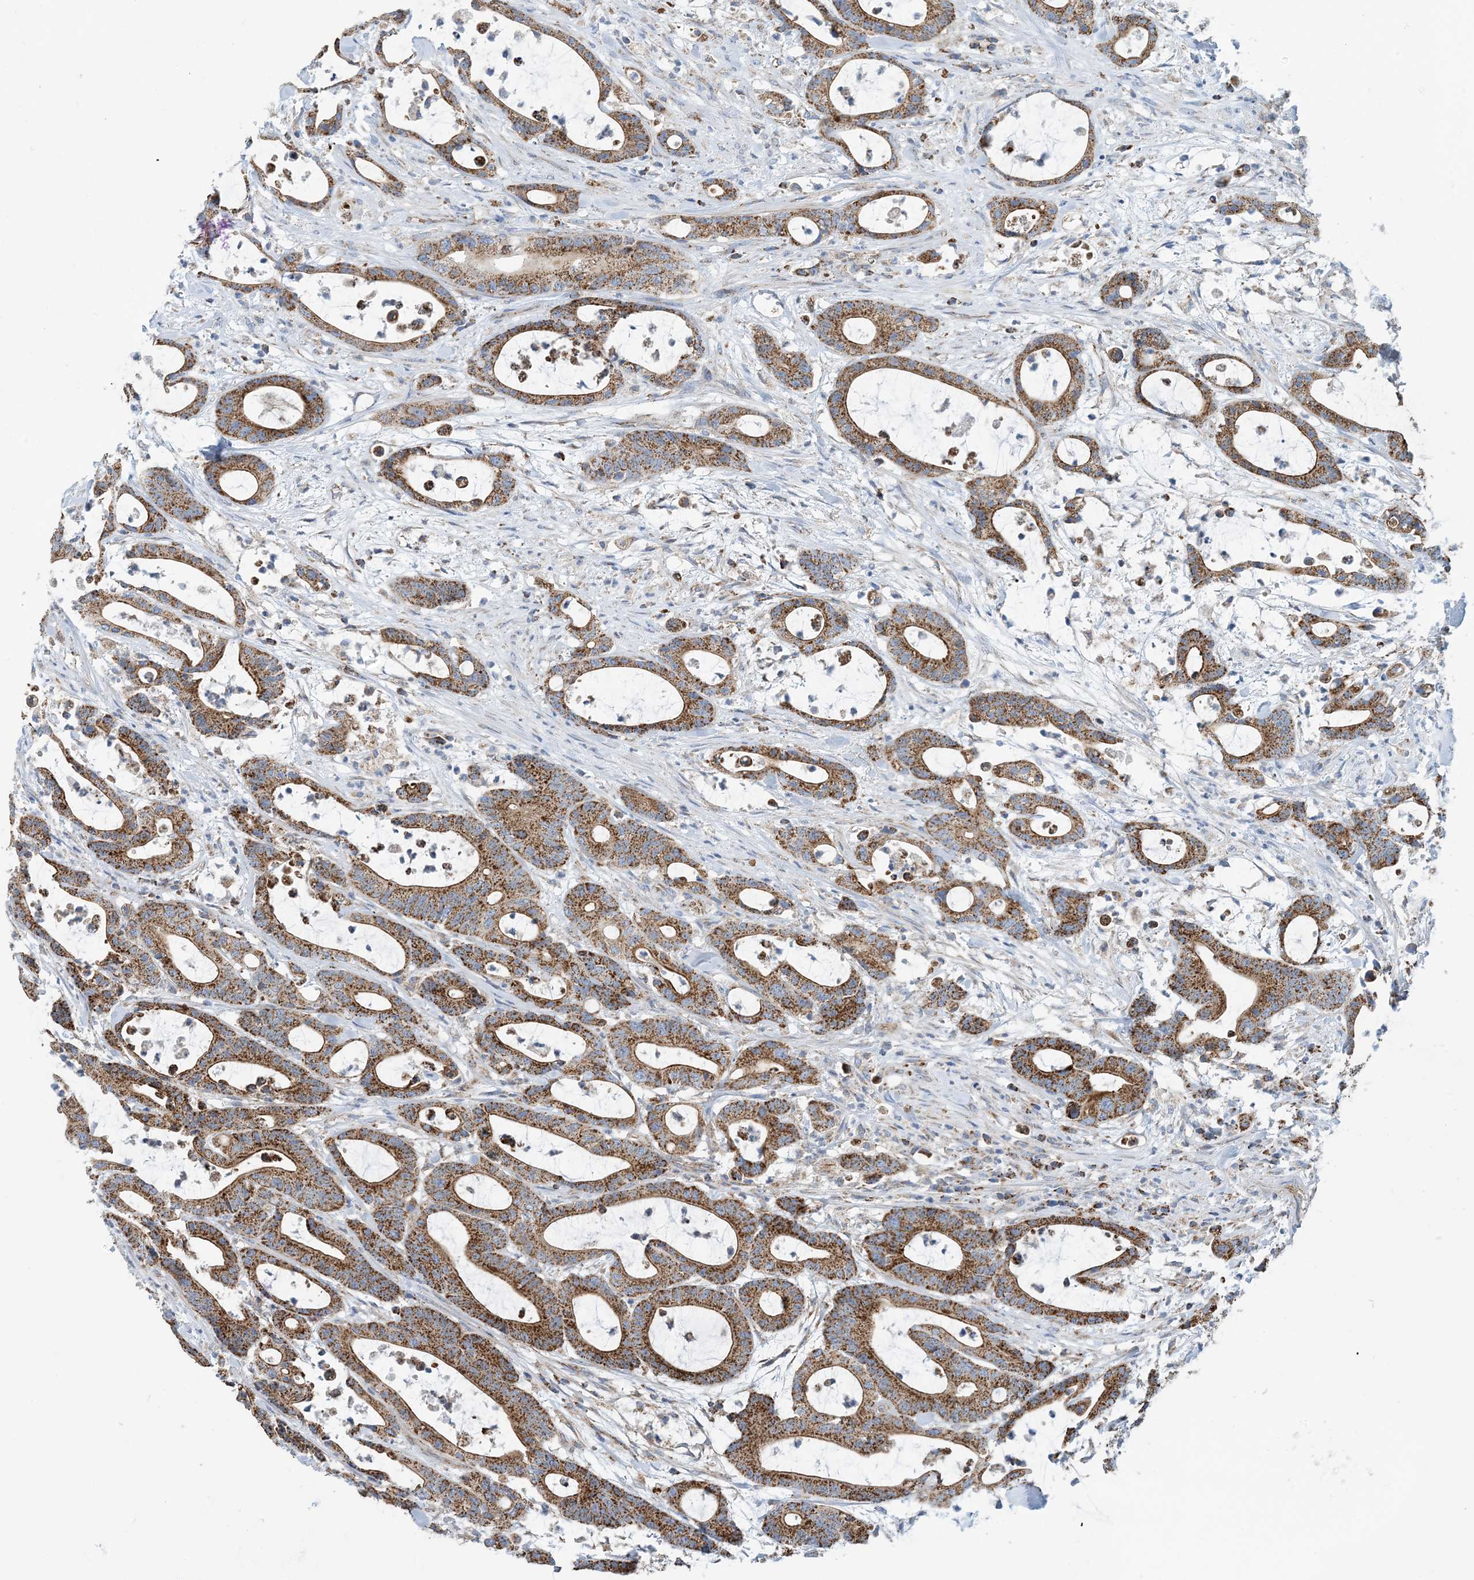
{"staining": {"intensity": "strong", "quantity": ">75%", "location": "cytoplasmic/membranous"}, "tissue": "colorectal cancer", "cell_type": "Tumor cells", "image_type": "cancer", "snomed": [{"axis": "morphology", "description": "Adenocarcinoma, NOS"}, {"axis": "topography", "description": "Colon"}], "caption": "A brown stain shows strong cytoplasmic/membranous staining of a protein in human colorectal cancer tumor cells.", "gene": "PHOSPHO2", "patient": {"sex": "female", "age": 84}}